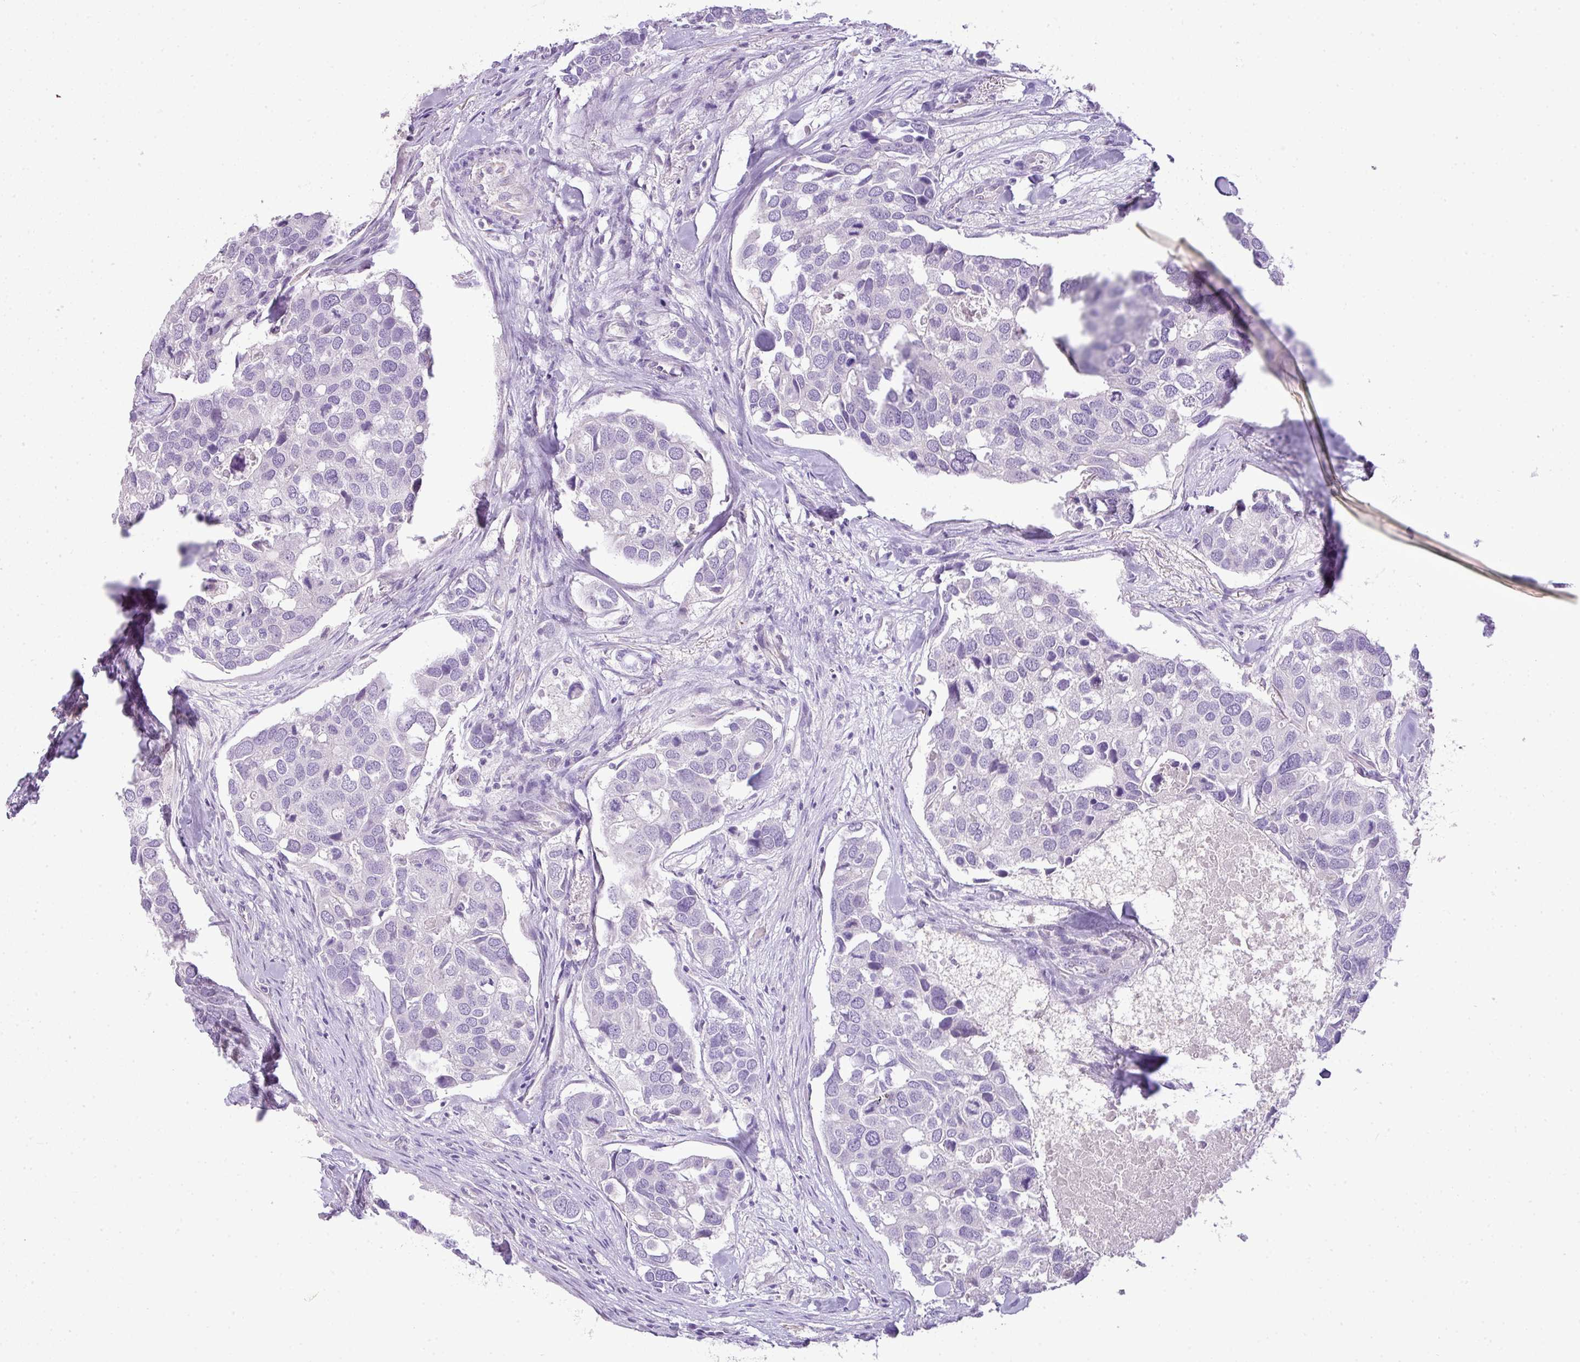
{"staining": {"intensity": "negative", "quantity": "none", "location": "none"}, "tissue": "breast cancer", "cell_type": "Tumor cells", "image_type": "cancer", "snomed": [{"axis": "morphology", "description": "Duct carcinoma"}, {"axis": "topography", "description": "Breast"}], "caption": "DAB (3,3'-diaminobenzidine) immunohistochemical staining of human intraductal carcinoma (breast) shows no significant staining in tumor cells.", "gene": "ENSG00000273748", "patient": {"sex": "female", "age": 83}}